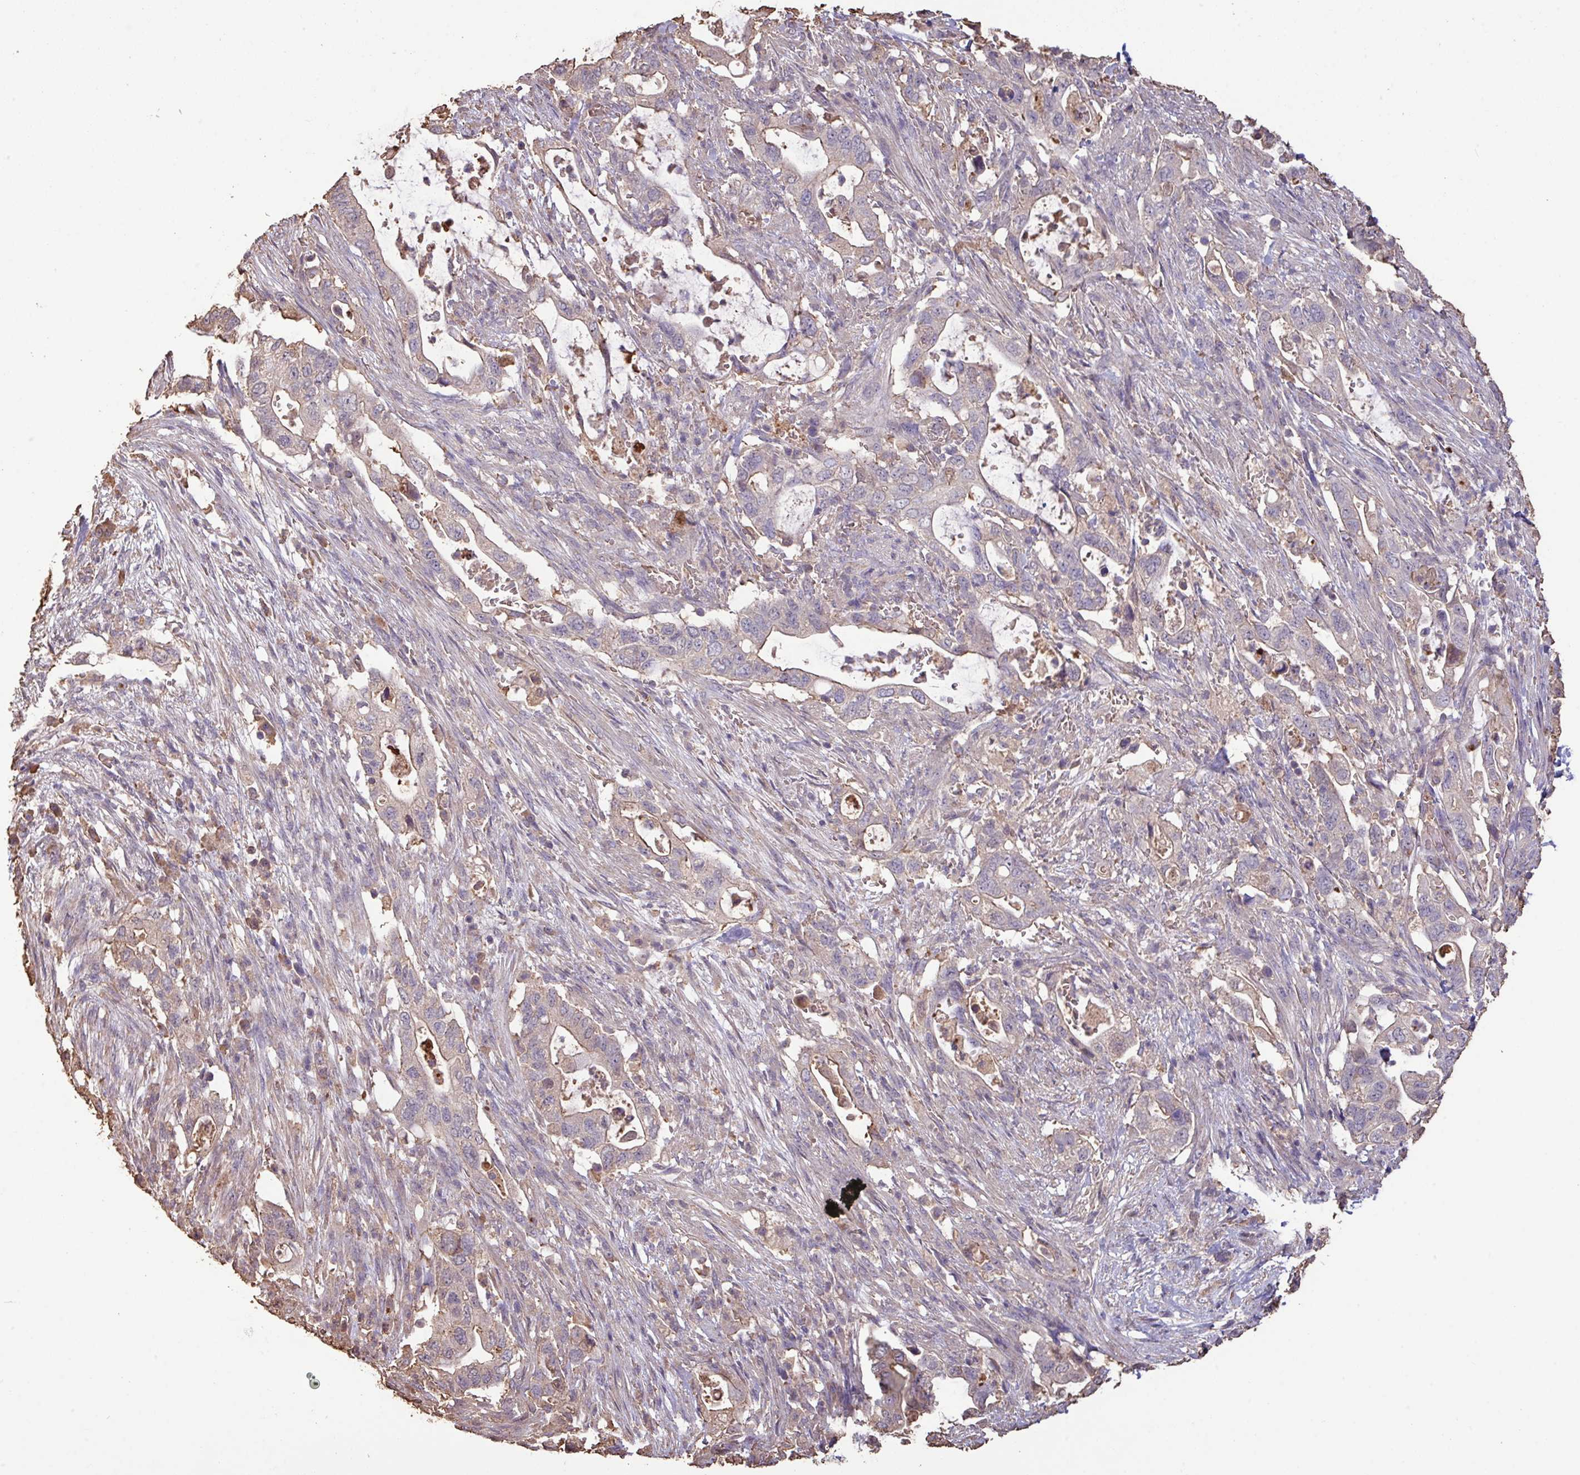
{"staining": {"intensity": "weak", "quantity": "25%-75%", "location": "cytoplasmic/membranous"}, "tissue": "pancreatic cancer", "cell_type": "Tumor cells", "image_type": "cancer", "snomed": [{"axis": "morphology", "description": "Adenocarcinoma, NOS"}, {"axis": "topography", "description": "Pancreas"}], "caption": "Immunohistochemistry (IHC) staining of pancreatic cancer, which demonstrates low levels of weak cytoplasmic/membranous staining in approximately 25%-75% of tumor cells indicating weak cytoplasmic/membranous protein positivity. The staining was performed using DAB (3,3'-diaminobenzidine) (brown) for protein detection and nuclei were counterstained in hematoxylin (blue).", "gene": "CAMK2B", "patient": {"sex": "female", "age": 72}}